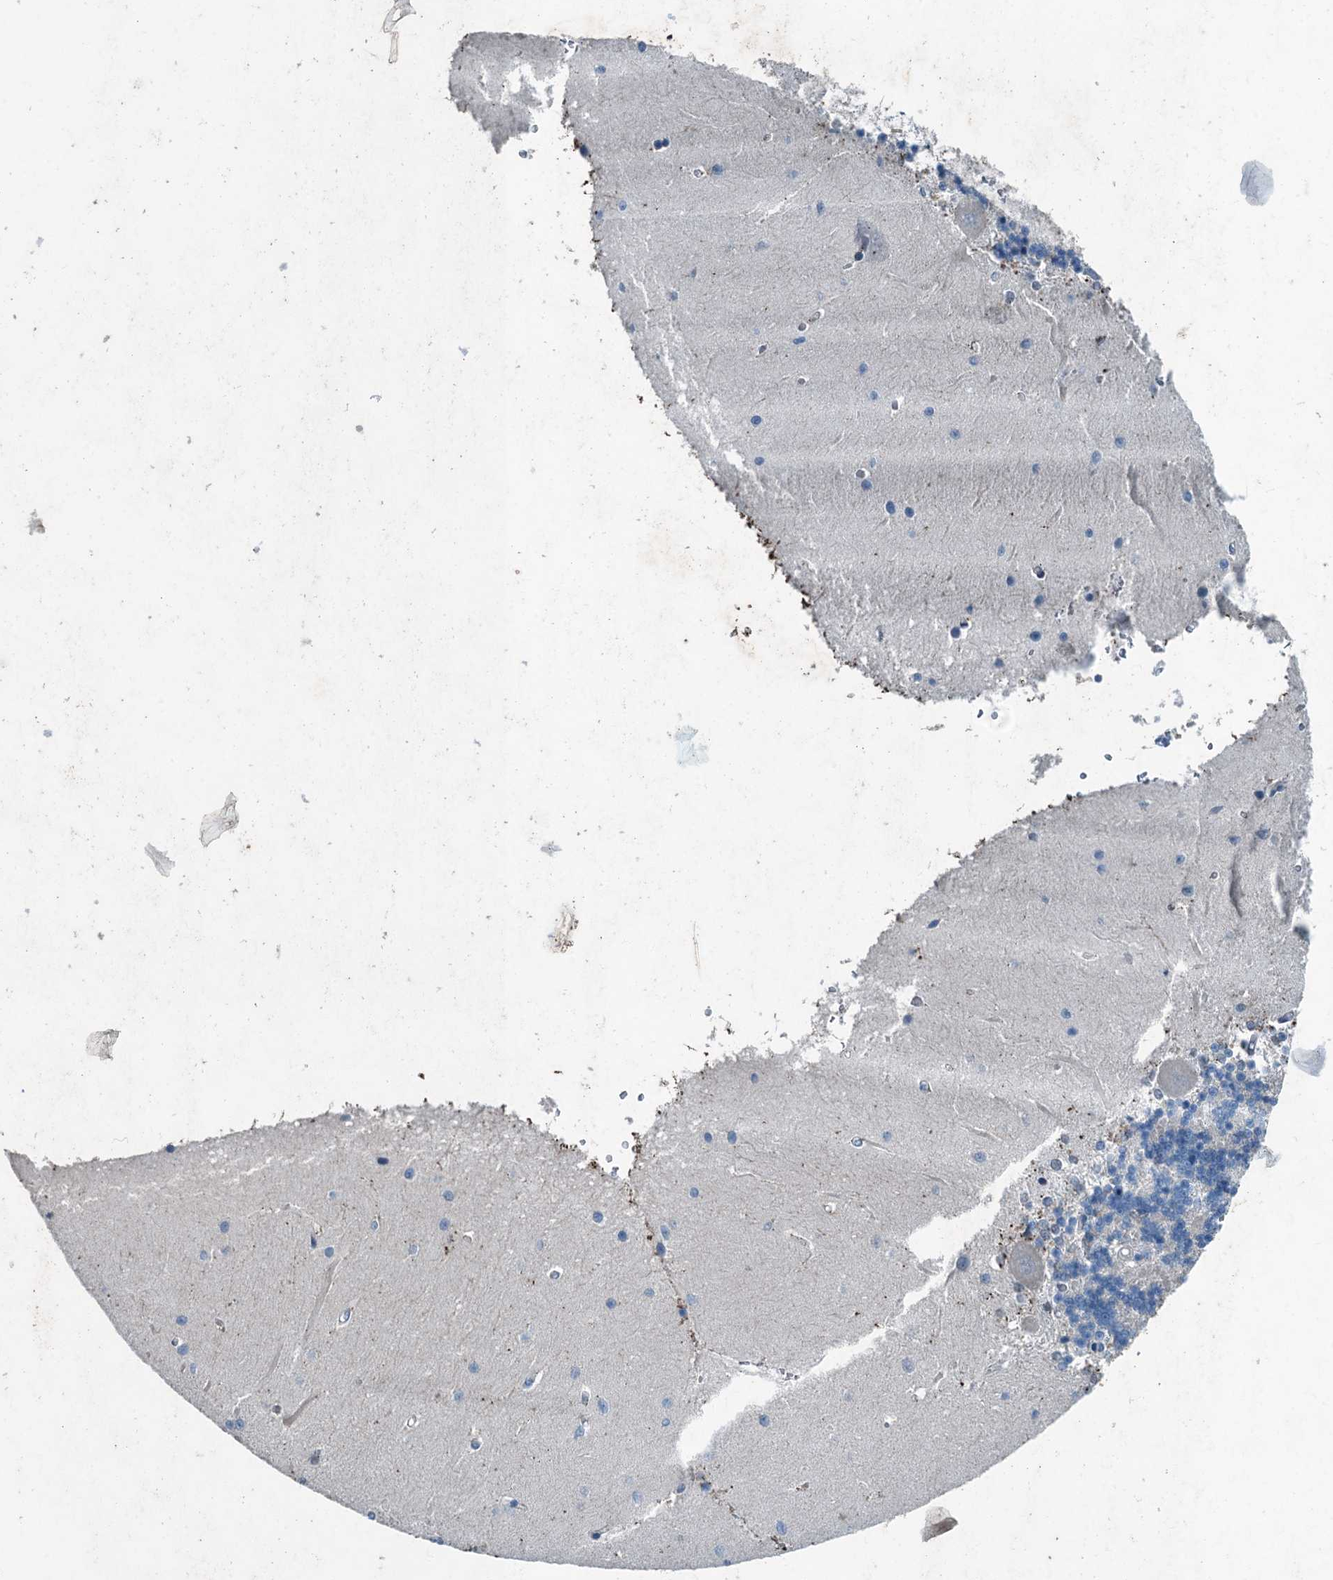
{"staining": {"intensity": "negative", "quantity": "none", "location": "none"}, "tissue": "cerebellum", "cell_type": "Cells in granular layer", "image_type": "normal", "snomed": [{"axis": "morphology", "description": "Normal tissue, NOS"}, {"axis": "topography", "description": "Cerebellum"}], "caption": "Human cerebellum stained for a protein using immunohistochemistry (IHC) displays no staining in cells in granular layer.", "gene": "CBLIF", "patient": {"sex": "male", "age": 37}}